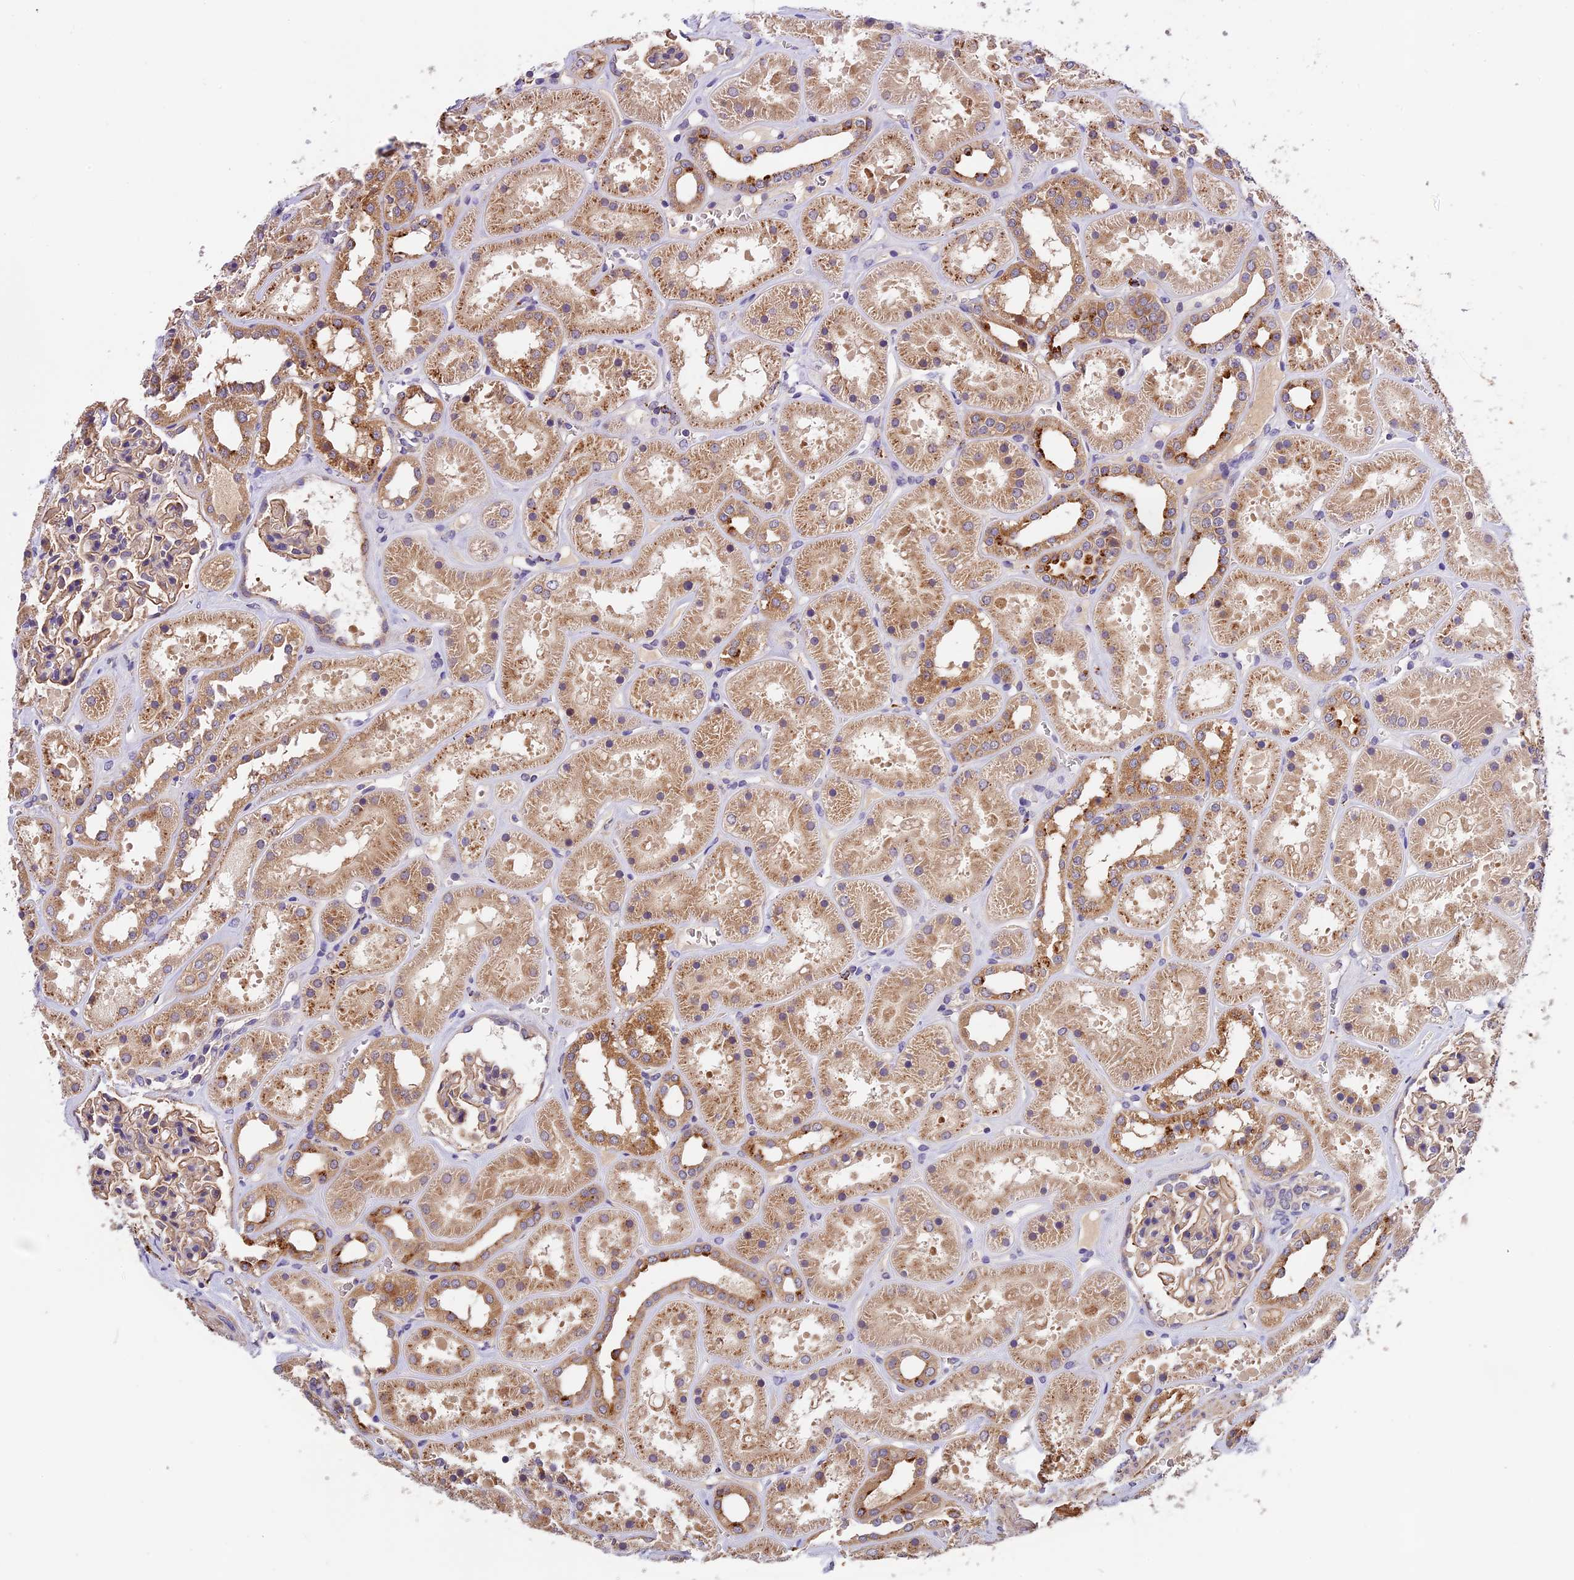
{"staining": {"intensity": "weak", "quantity": "<25%", "location": "cytoplasmic/membranous"}, "tissue": "kidney", "cell_type": "Cells in glomeruli", "image_type": "normal", "snomed": [{"axis": "morphology", "description": "Normal tissue, NOS"}, {"axis": "topography", "description": "Kidney"}], "caption": "Cells in glomeruli show no significant staining in unremarkable kidney. (DAB immunohistochemistry, high magnification).", "gene": "COPE", "patient": {"sex": "female", "age": 41}}